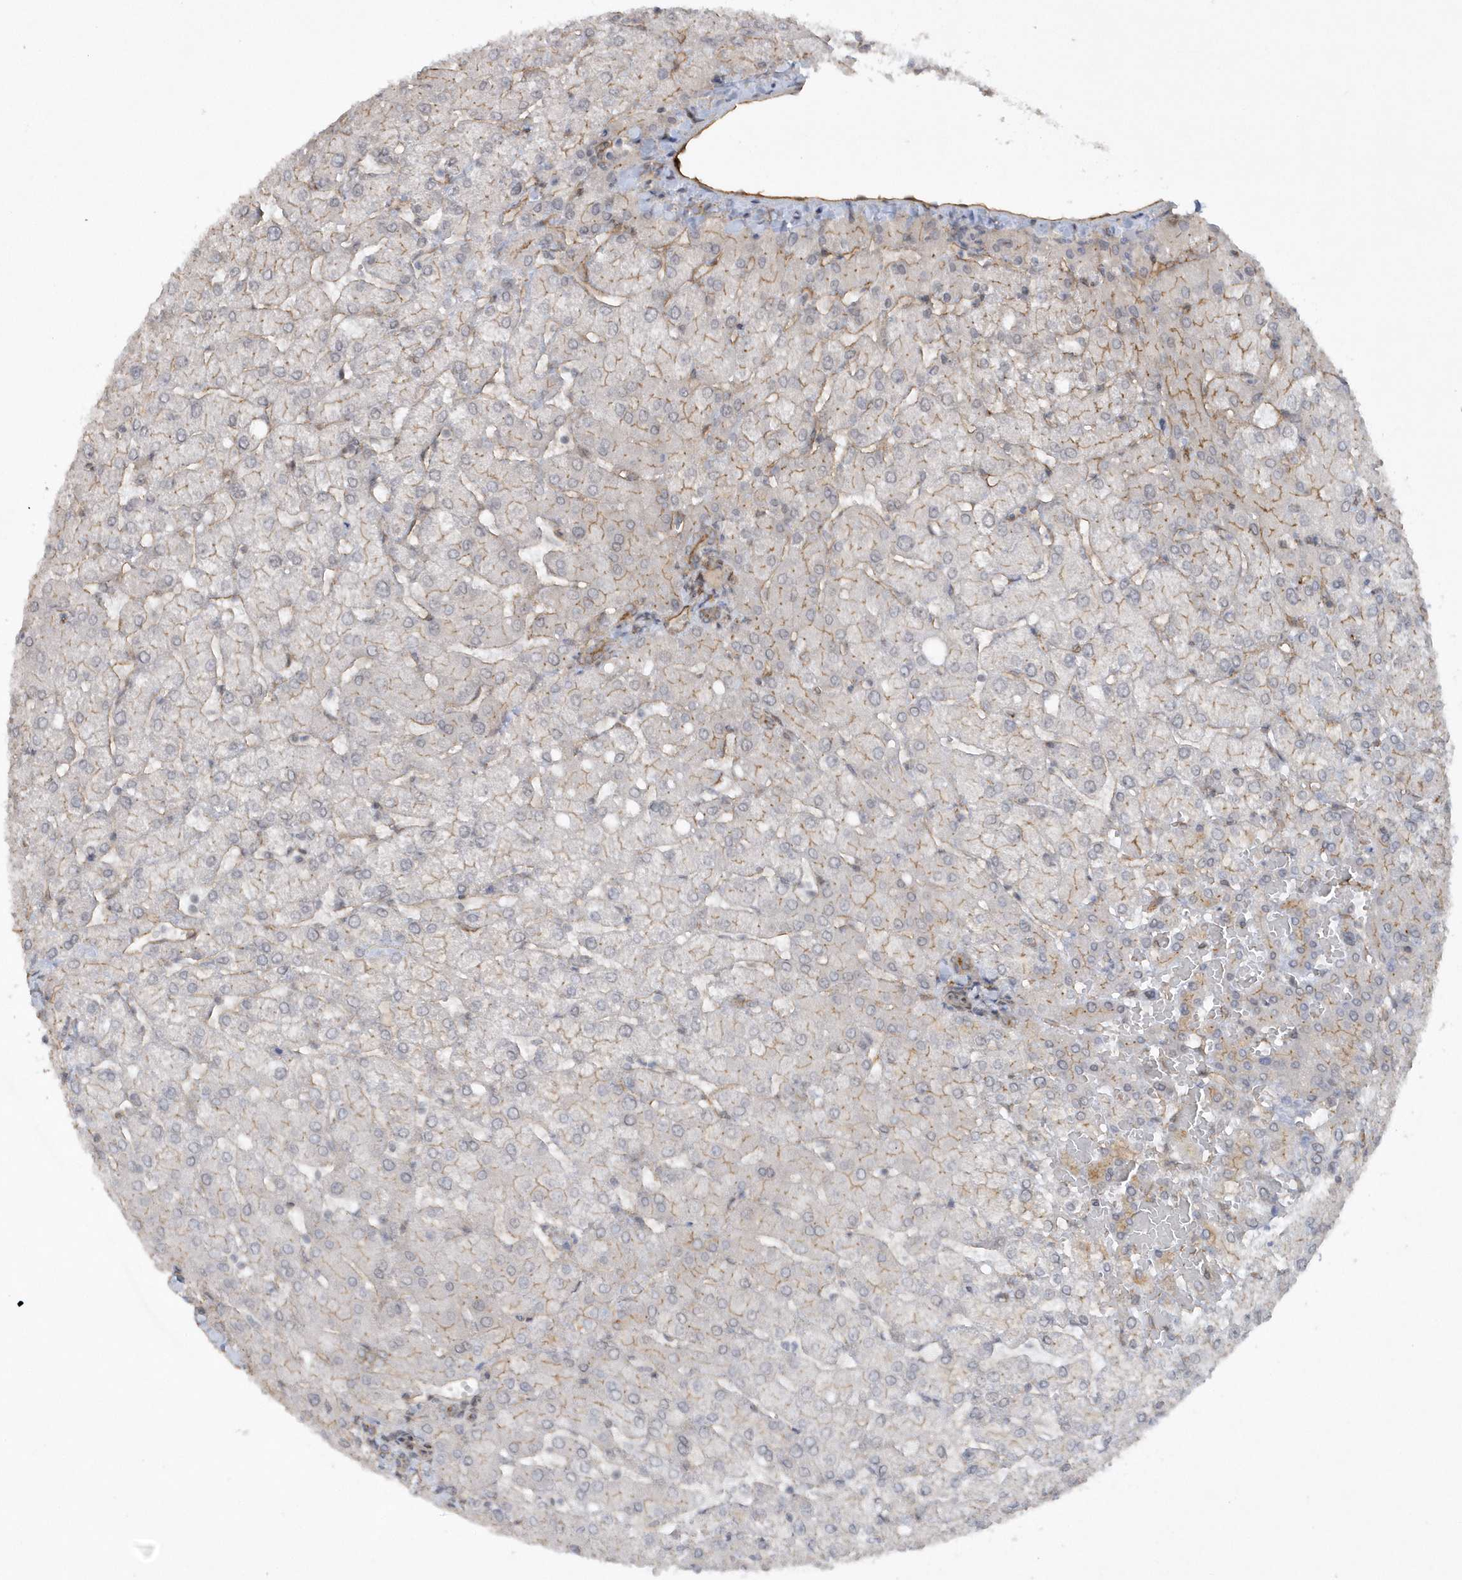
{"staining": {"intensity": "moderate", "quantity": "25%-75%", "location": "cytoplasmic/membranous"}, "tissue": "liver", "cell_type": "Cholangiocytes", "image_type": "normal", "snomed": [{"axis": "morphology", "description": "Normal tissue, NOS"}, {"axis": "topography", "description": "Liver"}], "caption": "DAB immunohistochemical staining of normal liver shows moderate cytoplasmic/membranous protein staining in approximately 25%-75% of cholangiocytes. (brown staining indicates protein expression, while blue staining denotes nuclei).", "gene": "RAI14", "patient": {"sex": "female", "age": 54}}